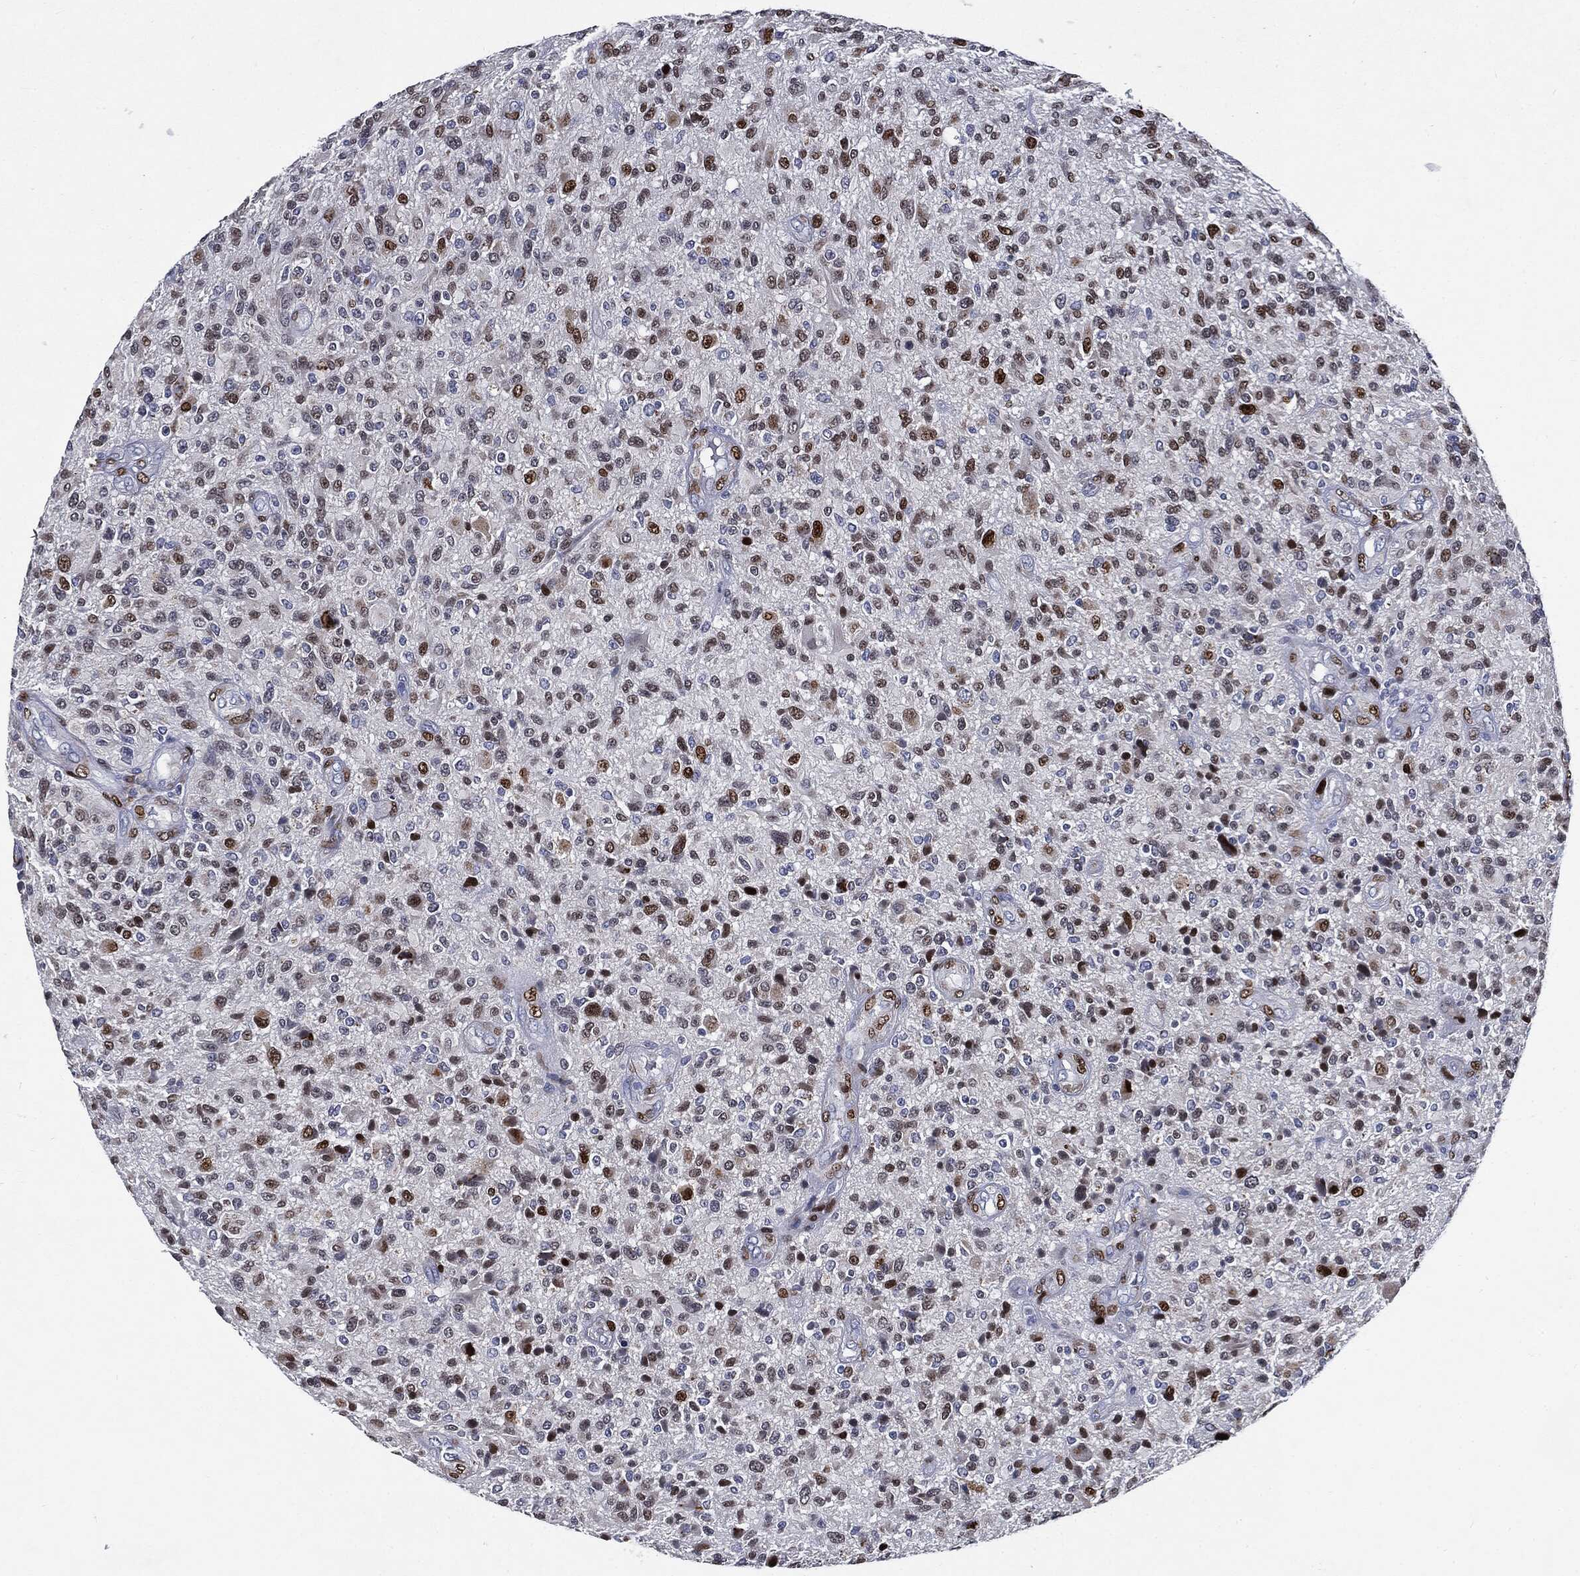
{"staining": {"intensity": "moderate", "quantity": "25%-75%", "location": "nuclear"}, "tissue": "glioma", "cell_type": "Tumor cells", "image_type": "cancer", "snomed": [{"axis": "morphology", "description": "Glioma, malignant, High grade"}, {"axis": "topography", "description": "Brain"}], "caption": "Protein analysis of malignant glioma (high-grade) tissue demonstrates moderate nuclear positivity in about 25%-75% of tumor cells. (DAB (3,3'-diaminobenzidine) IHC, brown staining for protein, blue staining for nuclei).", "gene": "CASD1", "patient": {"sex": "male", "age": 47}}